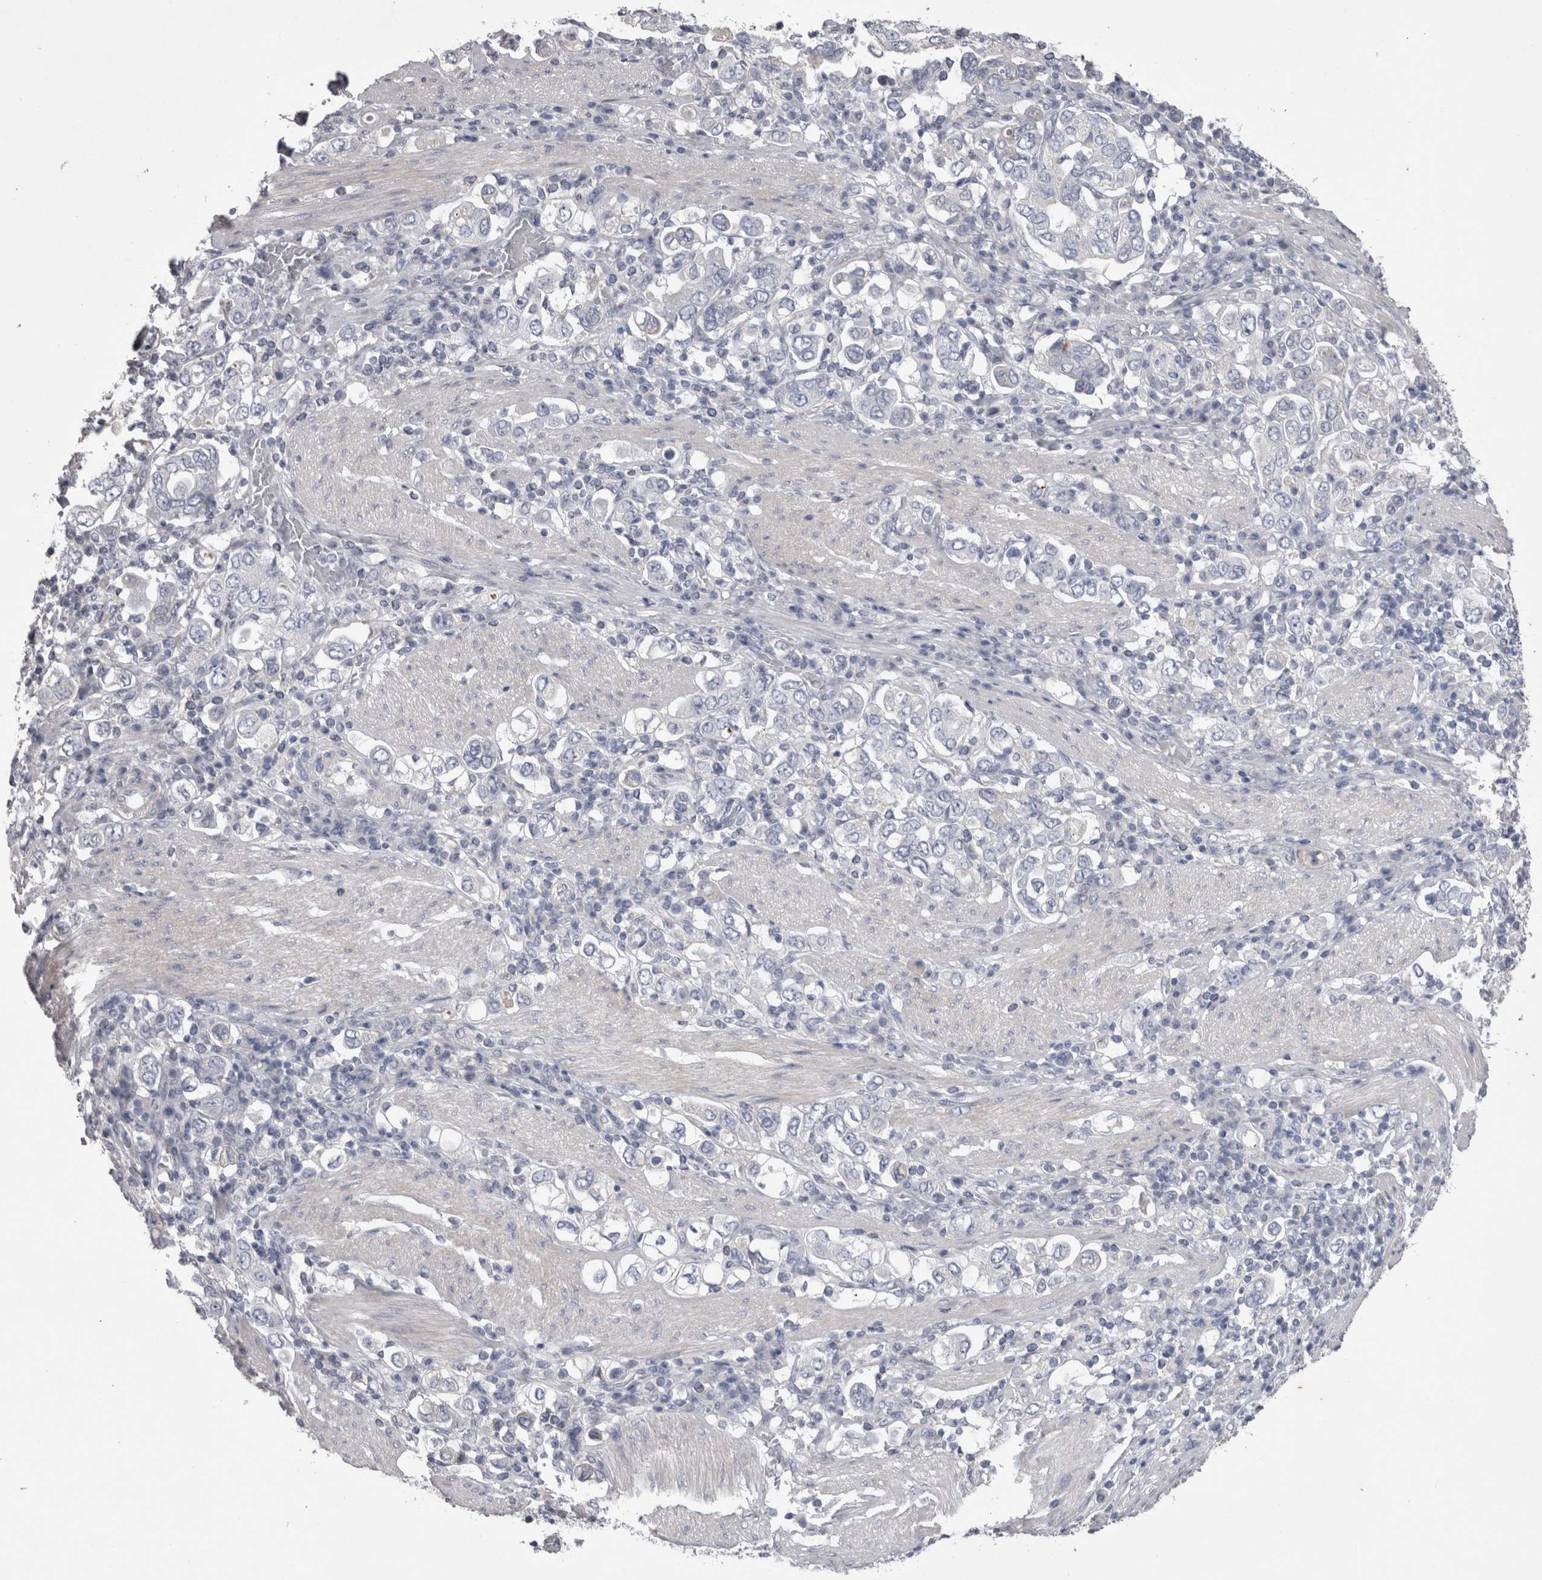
{"staining": {"intensity": "negative", "quantity": "none", "location": "none"}, "tissue": "stomach cancer", "cell_type": "Tumor cells", "image_type": "cancer", "snomed": [{"axis": "morphology", "description": "Adenocarcinoma, NOS"}, {"axis": "topography", "description": "Stomach, upper"}], "caption": "High magnification brightfield microscopy of stomach adenocarcinoma stained with DAB (3,3'-diaminobenzidine) (brown) and counterstained with hematoxylin (blue): tumor cells show no significant positivity.", "gene": "ADAM2", "patient": {"sex": "male", "age": 62}}